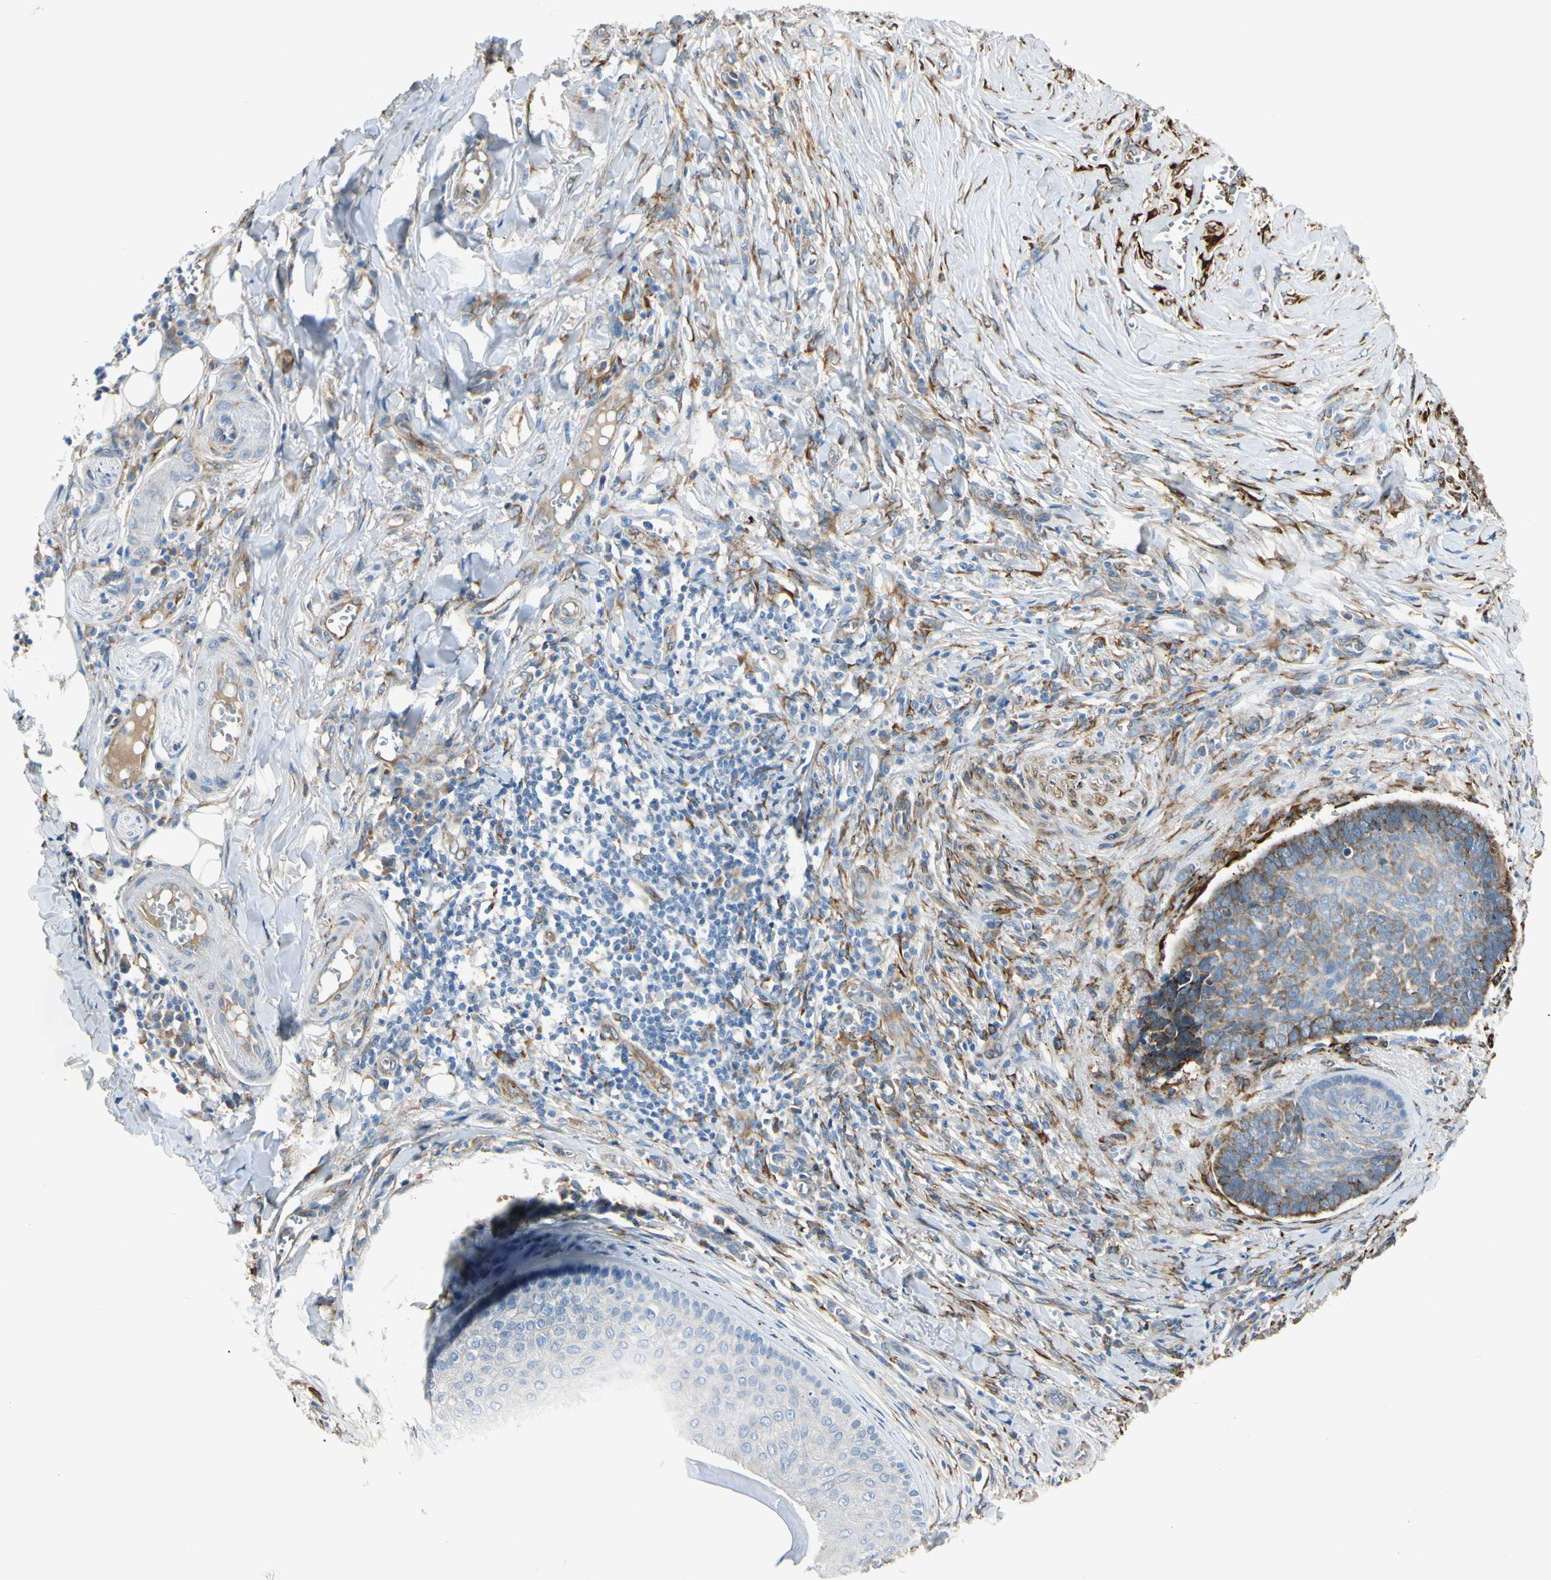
{"staining": {"intensity": "weak", "quantity": ">75%", "location": "cytoplasmic/membranous"}, "tissue": "skin cancer", "cell_type": "Tumor cells", "image_type": "cancer", "snomed": [{"axis": "morphology", "description": "Basal cell carcinoma"}, {"axis": "topography", "description": "Skin"}], "caption": "Basal cell carcinoma (skin) tissue demonstrates weak cytoplasmic/membranous positivity in about >75% of tumor cells", "gene": "FKBP7", "patient": {"sex": "male", "age": 84}}